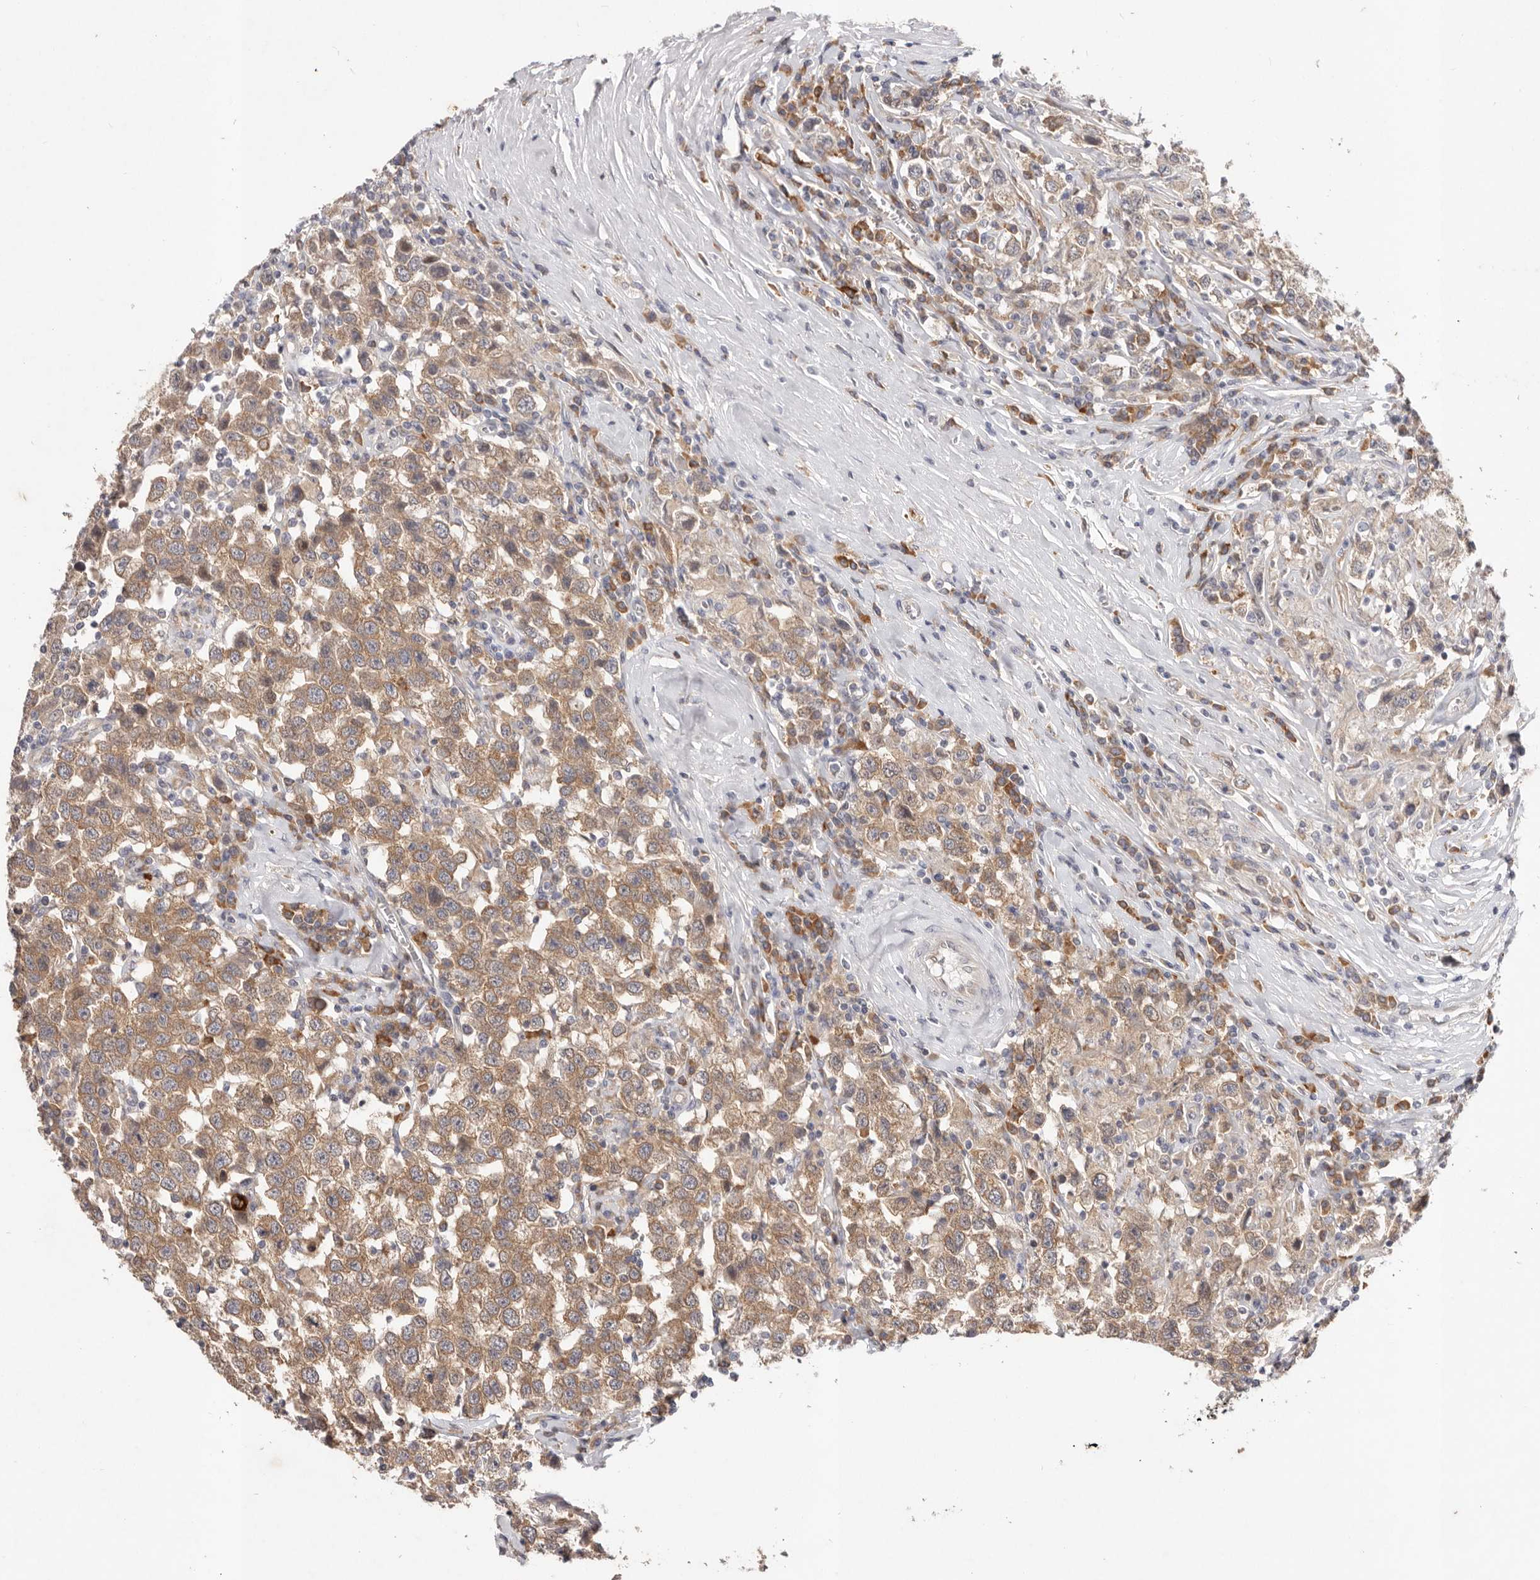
{"staining": {"intensity": "moderate", "quantity": ">75%", "location": "cytoplasmic/membranous"}, "tissue": "testis cancer", "cell_type": "Tumor cells", "image_type": "cancer", "snomed": [{"axis": "morphology", "description": "Seminoma, NOS"}, {"axis": "topography", "description": "Testis"}], "caption": "DAB immunohistochemical staining of human testis seminoma displays moderate cytoplasmic/membranous protein positivity in approximately >75% of tumor cells.", "gene": "WDR77", "patient": {"sex": "male", "age": 41}}